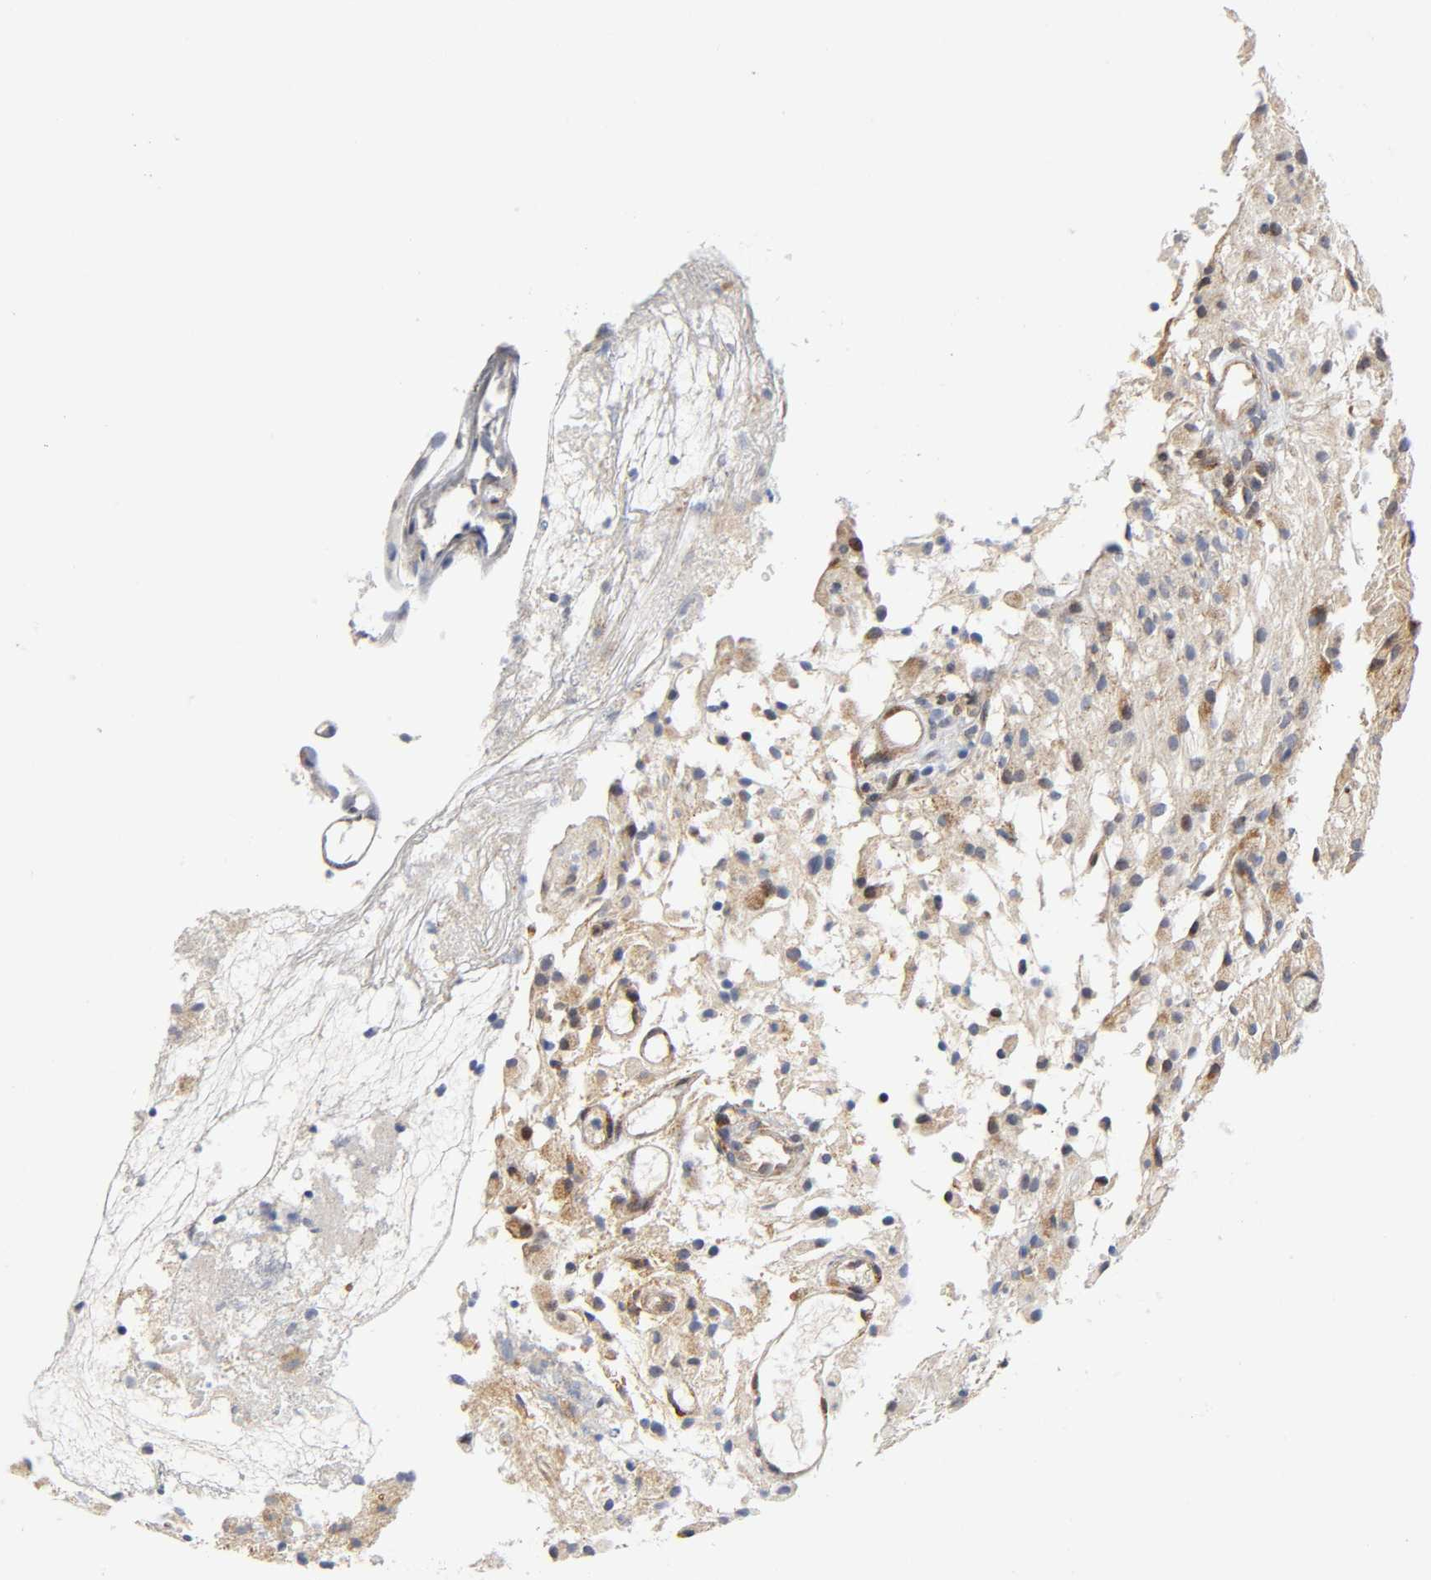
{"staining": {"intensity": "moderate", "quantity": "25%-75%", "location": "cytoplasmic/membranous"}, "tissue": "glioma", "cell_type": "Tumor cells", "image_type": "cancer", "snomed": [{"axis": "morphology", "description": "Glioma, malignant, High grade"}, {"axis": "topography", "description": "Brain"}], "caption": "Immunohistochemical staining of malignant high-grade glioma exhibits medium levels of moderate cytoplasmic/membranous staining in approximately 25%-75% of tumor cells. Nuclei are stained in blue.", "gene": "SOS2", "patient": {"sex": "female", "age": 59}}